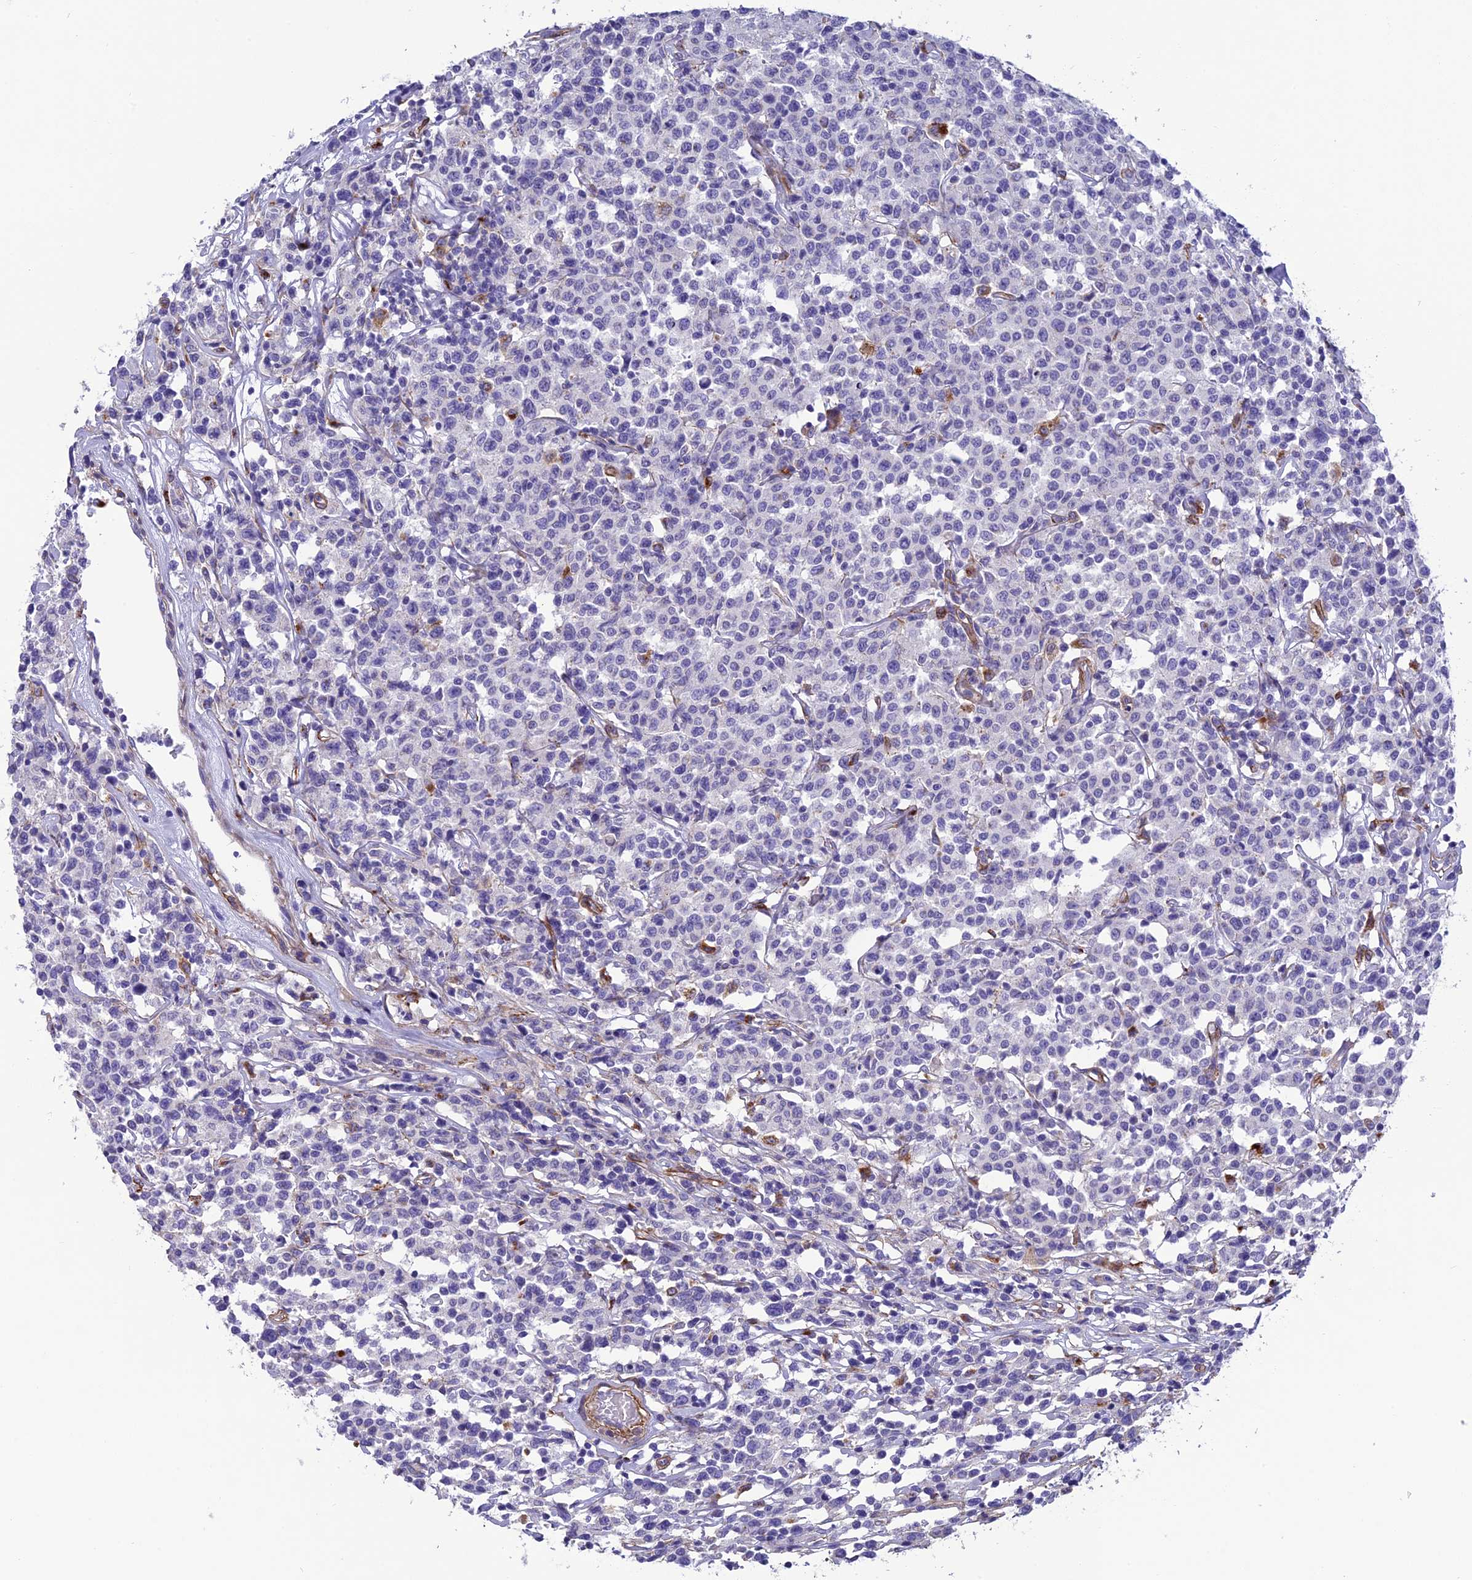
{"staining": {"intensity": "negative", "quantity": "none", "location": "none"}, "tissue": "lymphoma", "cell_type": "Tumor cells", "image_type": "cancer", "snomed": [{"axis": "morphology", "description": "Malignant lymphoma, non-Hodgkin's type, Low grade"}, {"axis": "topography", "description": "Small intestine"}], "caption": "Human low-grade malignant lymphoma, non-Hodgkin's type stained for a protein using IHC reveals no staining in tumor cells.", "gene": "TNS1", "patient": {"sex": "female", "age": 59}}